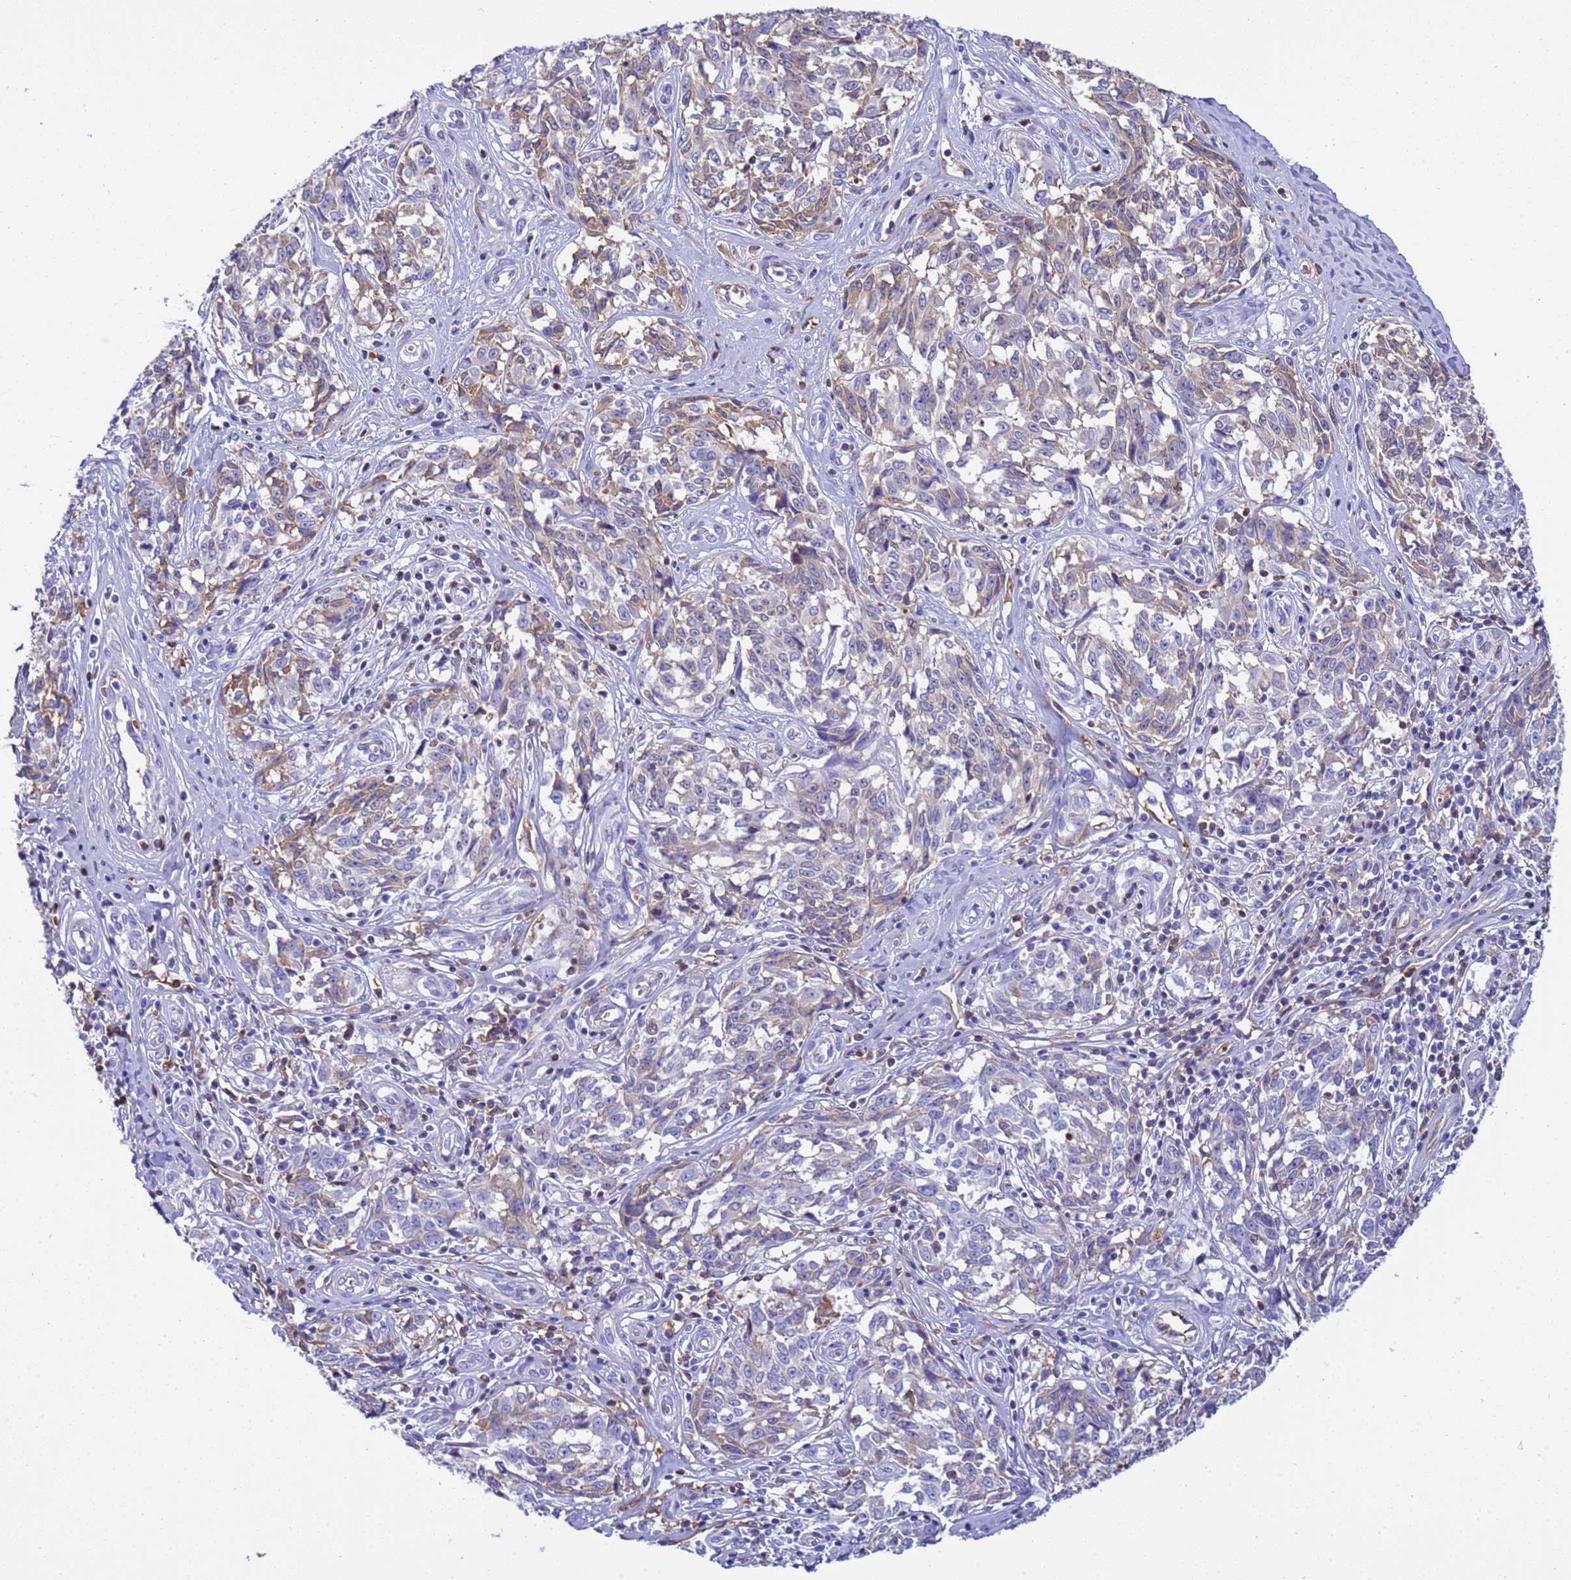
{"staining": {"intensity": "weak", "quantity": "<25%", "location": "cytoplasmic/membranous"}, "tissue": "melanoma", "cell_type": "Tumor cells", "image_type": "cancer", "snomed": [{"axis": "morphology", "description": "Normal tissue, NOS"}, {"axis": "morphology", "description": "Malignant melanoma, NOS"}, {"axis": "topography", "description": "Skin"}], "caption": "The histopathology image shows no significant staining in tumor cells of malignant melanoma.", "gene": "H1-7", "patient": {"sex": "female", "age": 64}}